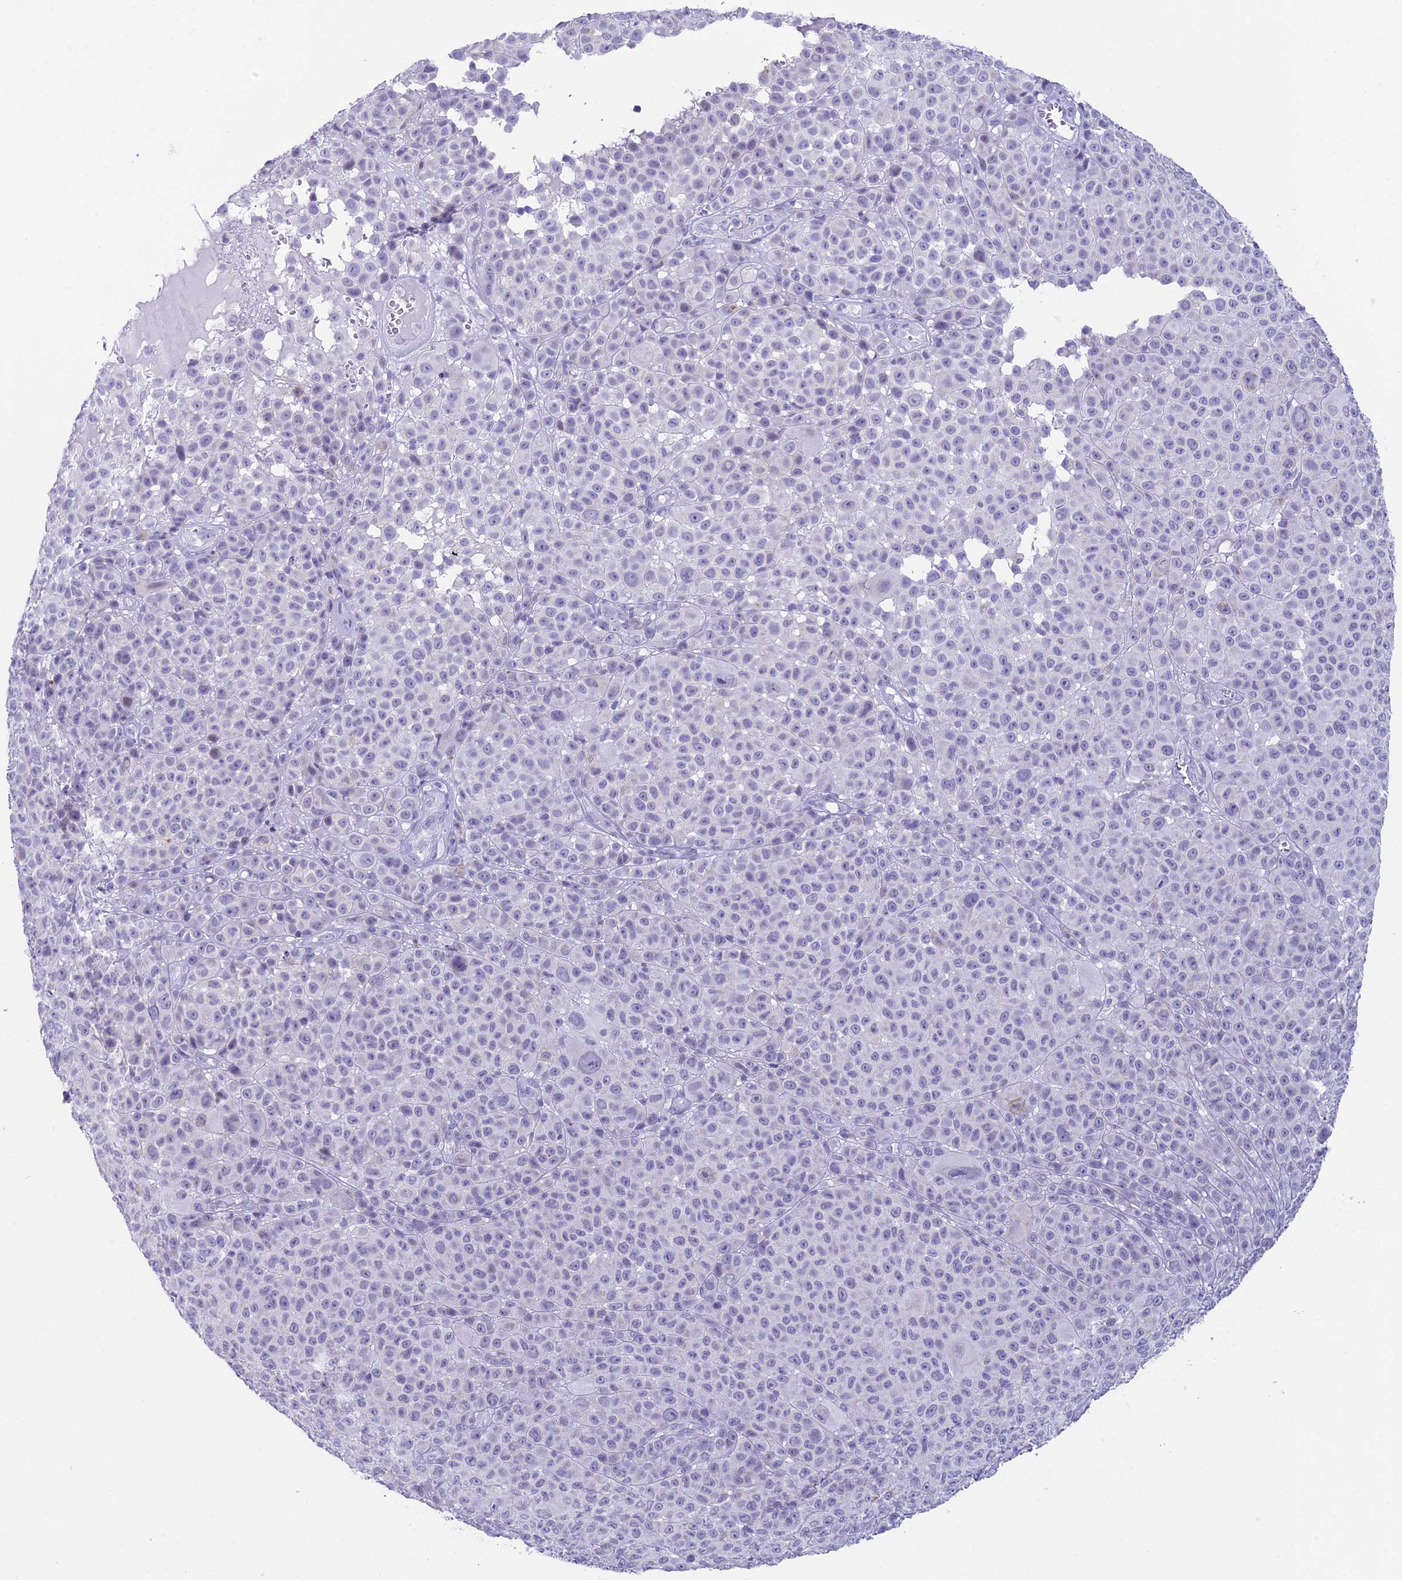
{"staining": {"intensity": "negative", "quantity": "none", "location": "none"}, "tissue": "melanoma", "cell_type": "Tumor cells", "image_type": "cancer", "snomed": [{"axis": "morphology", "description": "Malignant melanoma, NOS"}, {"axis": "topography", "description": "Skin"}], "caption": "This micrograph is of malignant melanoma stained with immunohistochemistry (IHC) to label a protein in brown with the nuclei are counter-stained blue. There is no staining in tumor cells.", "gene": "CC2D2A", "patient": {"sex": "female", "age": 94}}